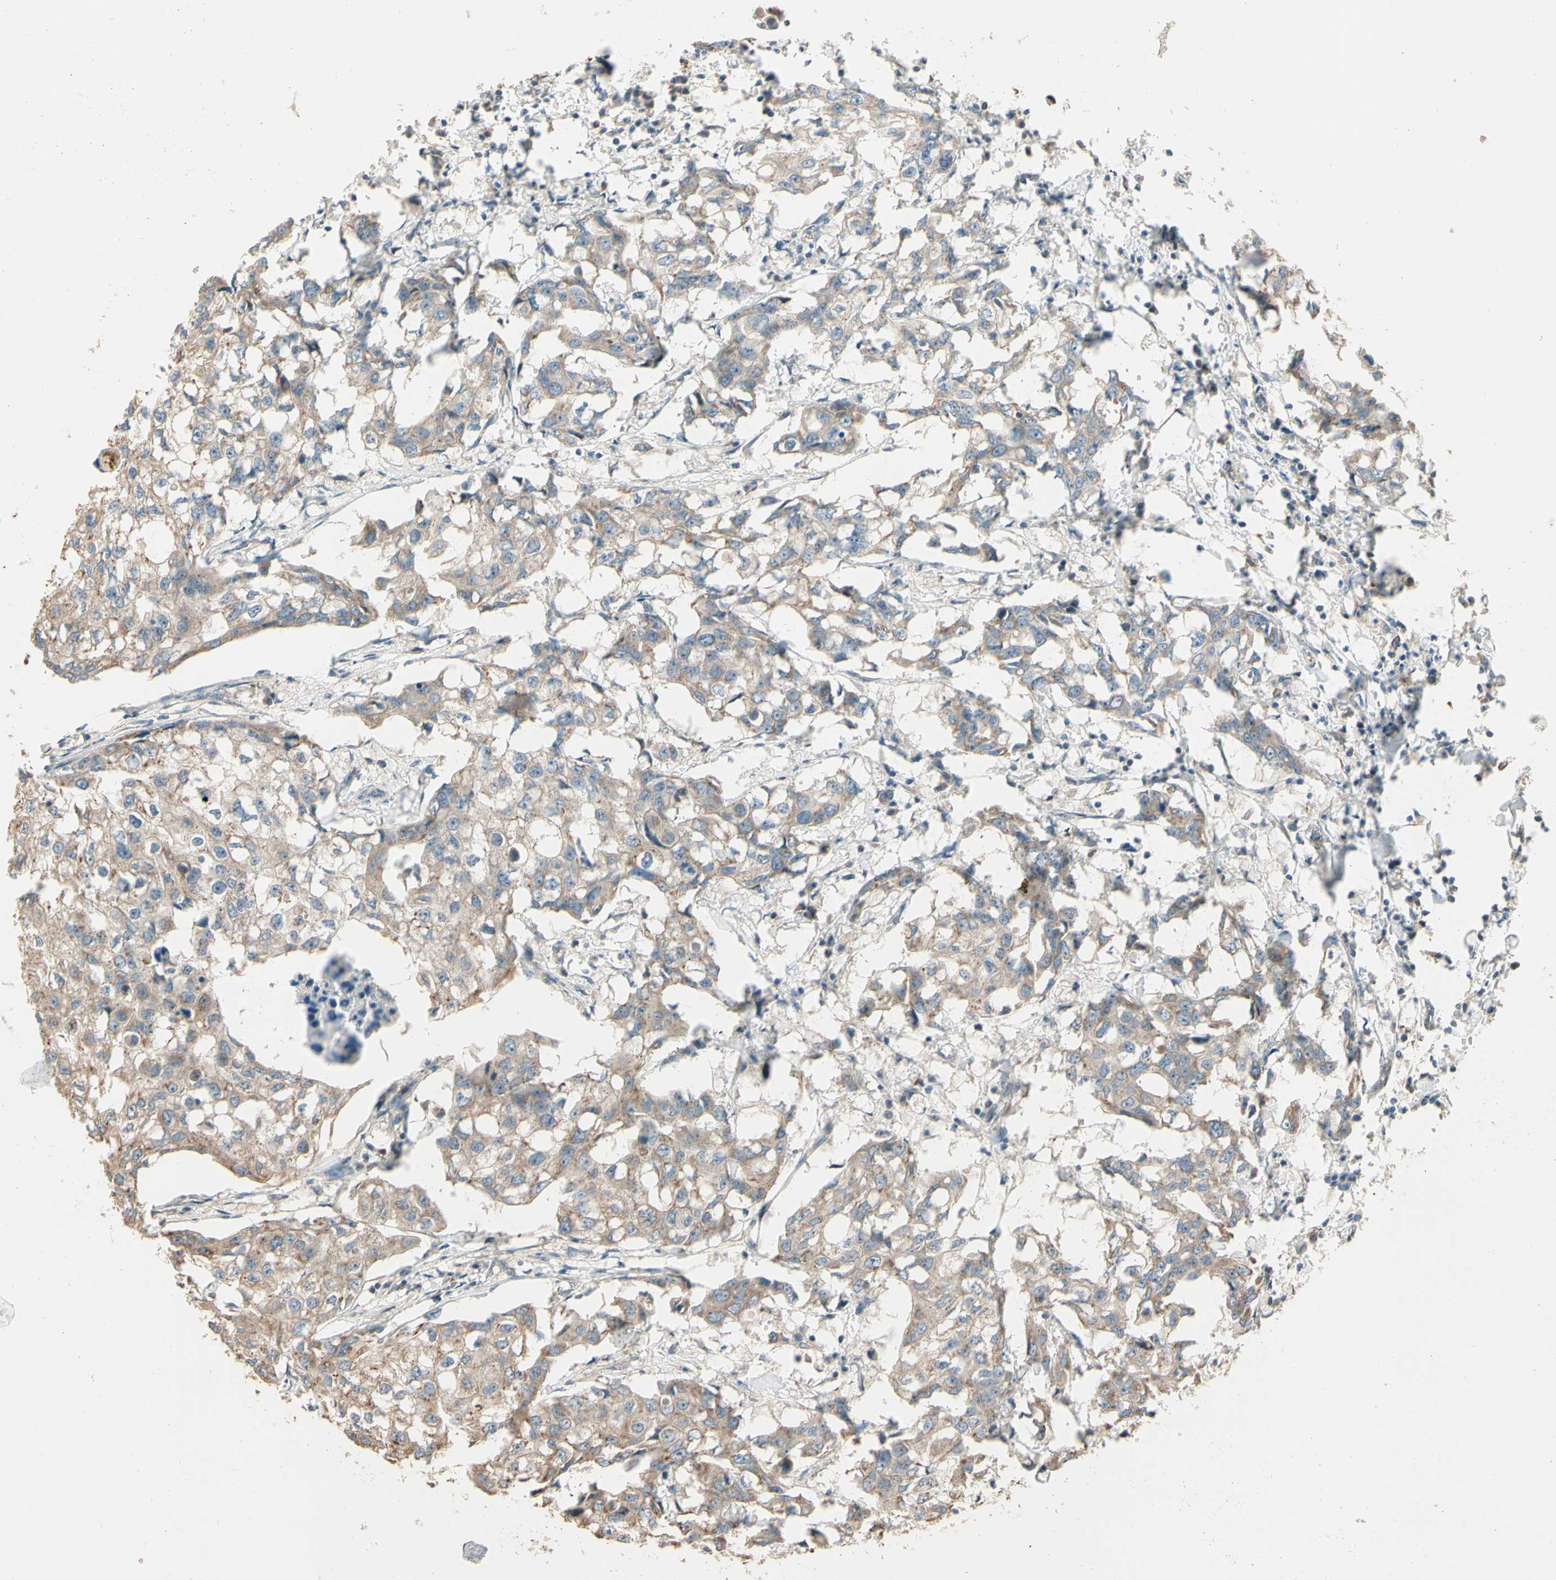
{"staining": {"intensity": "moderate", "quantity": ">75%", "location": "cytoplasmic/membranous"}, "tissue": "breast cancer", "cell_type": "Tumor cells", "image_type": "cancer", "snomed": [{"axis": "morphology", "description": "Duct carcinoma"}, {"axis": "topography", "description": "Breast"}], "caption": "A photomicrograph of human breast cancer (invasive ductal carcinoma) stained for a protein exhibits moderate cytoplasmic/membranous brown staining in tumor cells. The staining was performed using DAB to visualize the protein expression in brown, while the nuclei were stained in blue with hematoxylin (Magnification: 20x).", "gene": "TNFRSF21", "patient": {"sex": "female", "age": 27}}